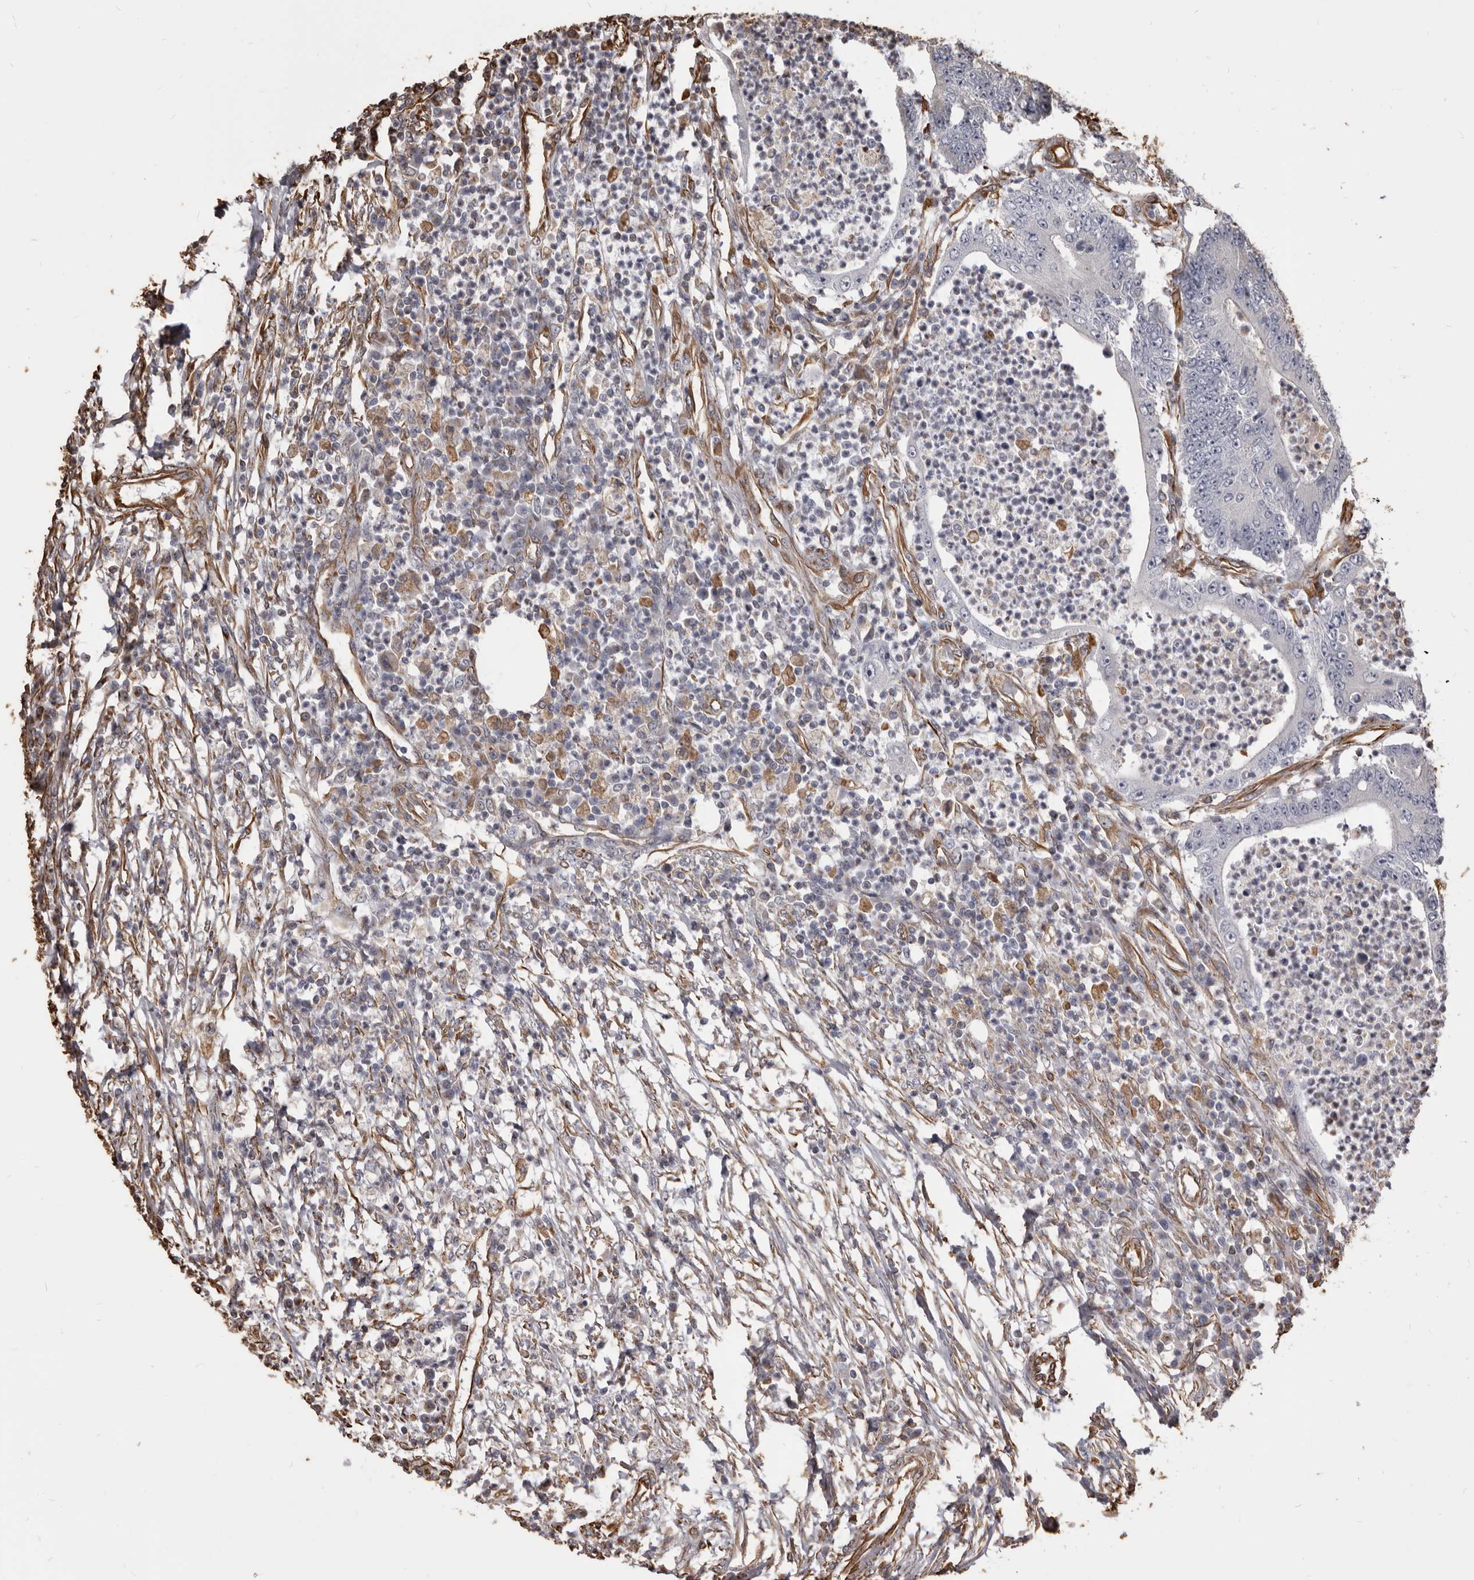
{"staining": {"intensity": "negative", "quantity": "none", "location": "none"}, "tissue": "colorectal cancer", "cell_type": "Tumor cells", "image_type": "cancer", "snomed": [{"axis": "morphology", "description": "Adenocarcinoma, NOS"}, {"axis": "topography", "description": "Colon"}], "caption": "Immunohistochemistry (IHC) of human colorectal cancer reveals no staining in tumor cells.", "gene": "MTURN", "patient": {"sex": "male", "age": 83}}